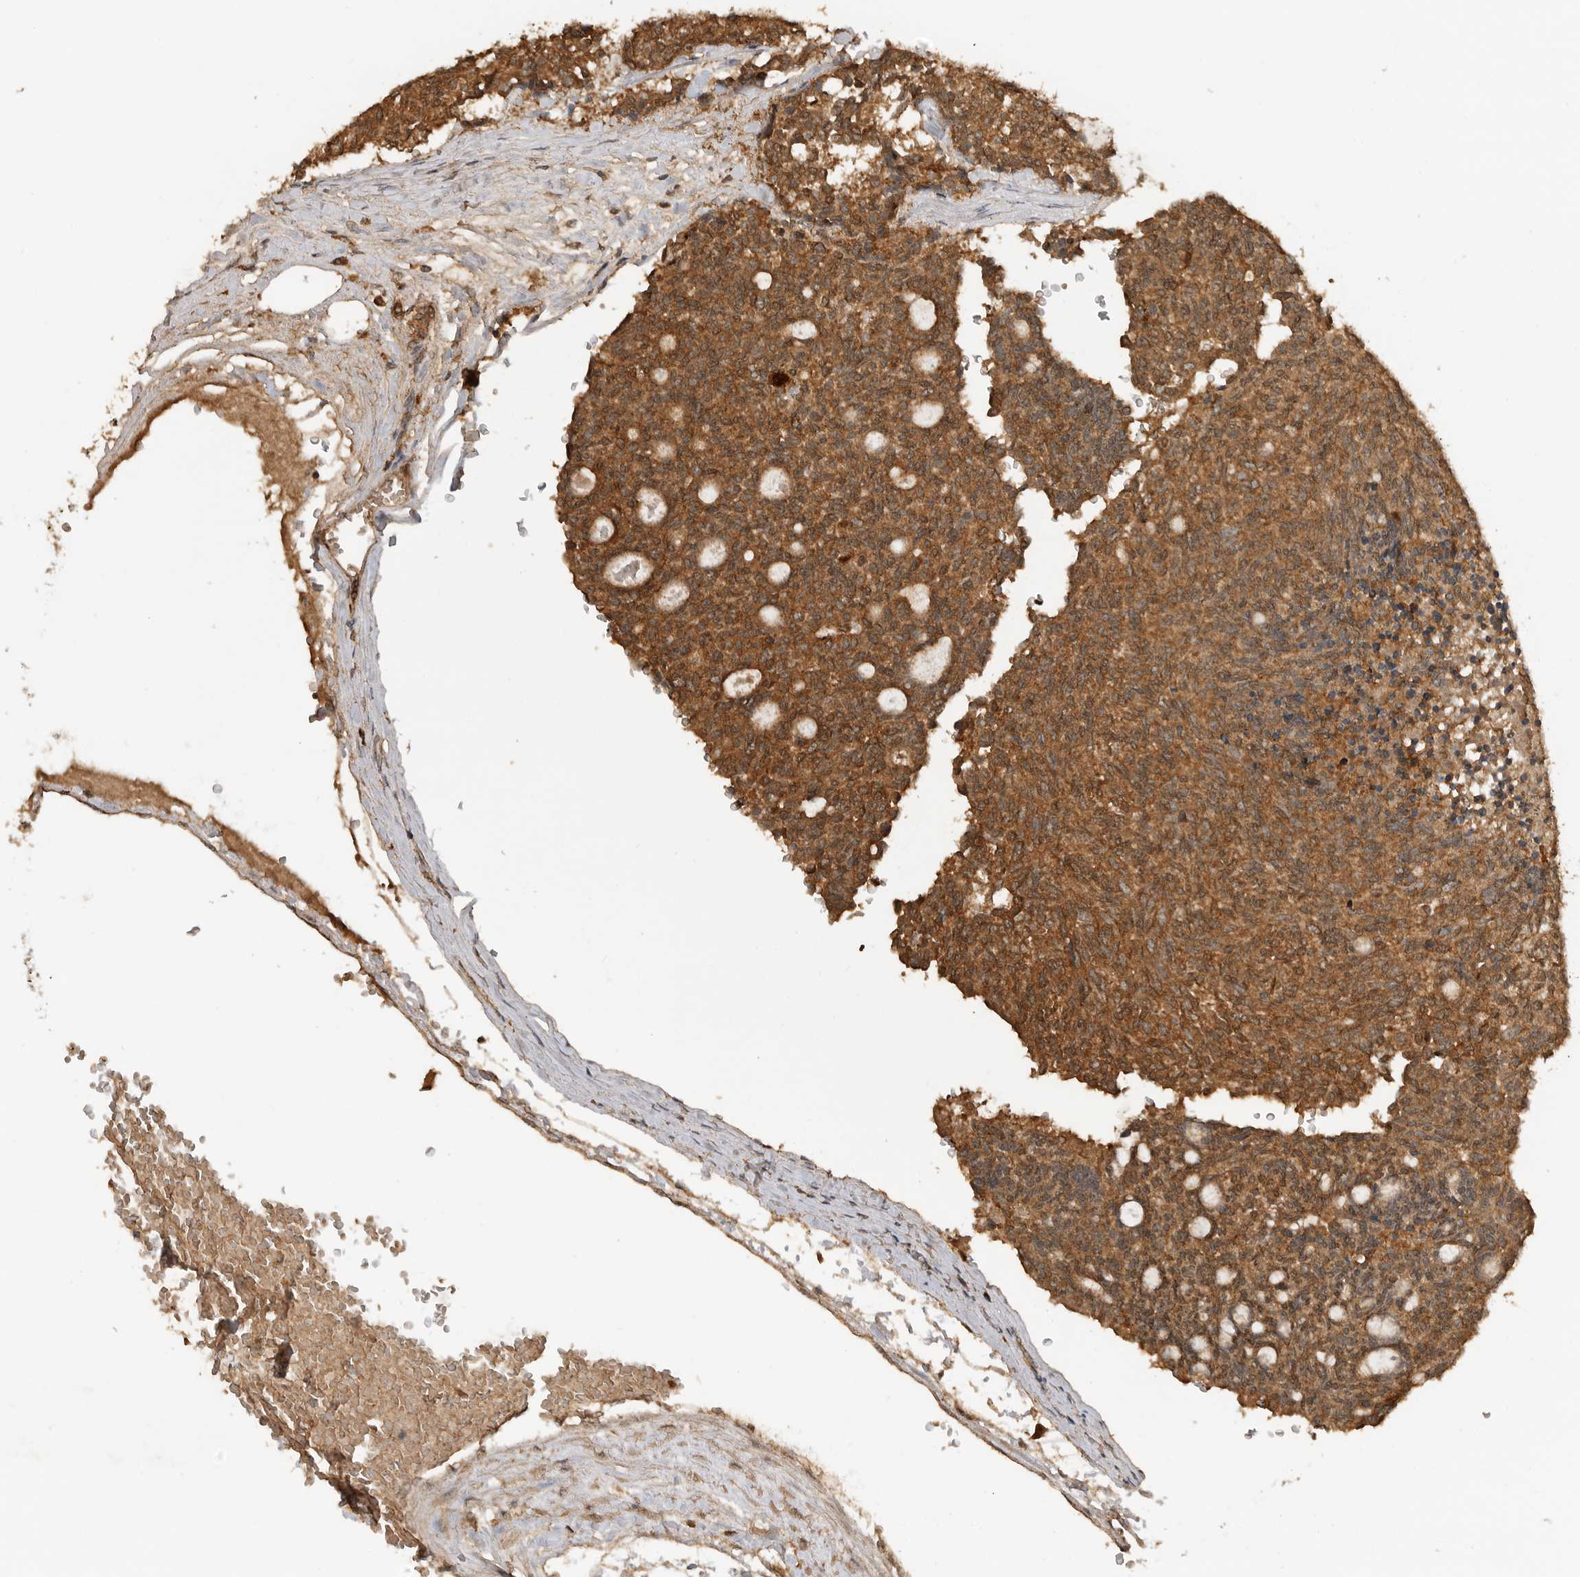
{"staining": {"intensity": "moderate", "quantity": ">75%", "location": "cytoplasmic/membranous"}, "tissue": "carcinoid", "cell_type": "Tumor cells", "image_type": "cancer", "snomed": [{"axis": "morphology", "description": "Carcinoid, malignant, NOS"}, {"axis": "topography", "description": "Pancreas"}], "caption": "Immunohistochemical staining of carcinoid exhibits medium levels of moderate cytoplasmic/membranous expression in approximately >75% of tumor cells.", "gene": "ICOSLG", "patient": {"sex": "female", "age": 54}}